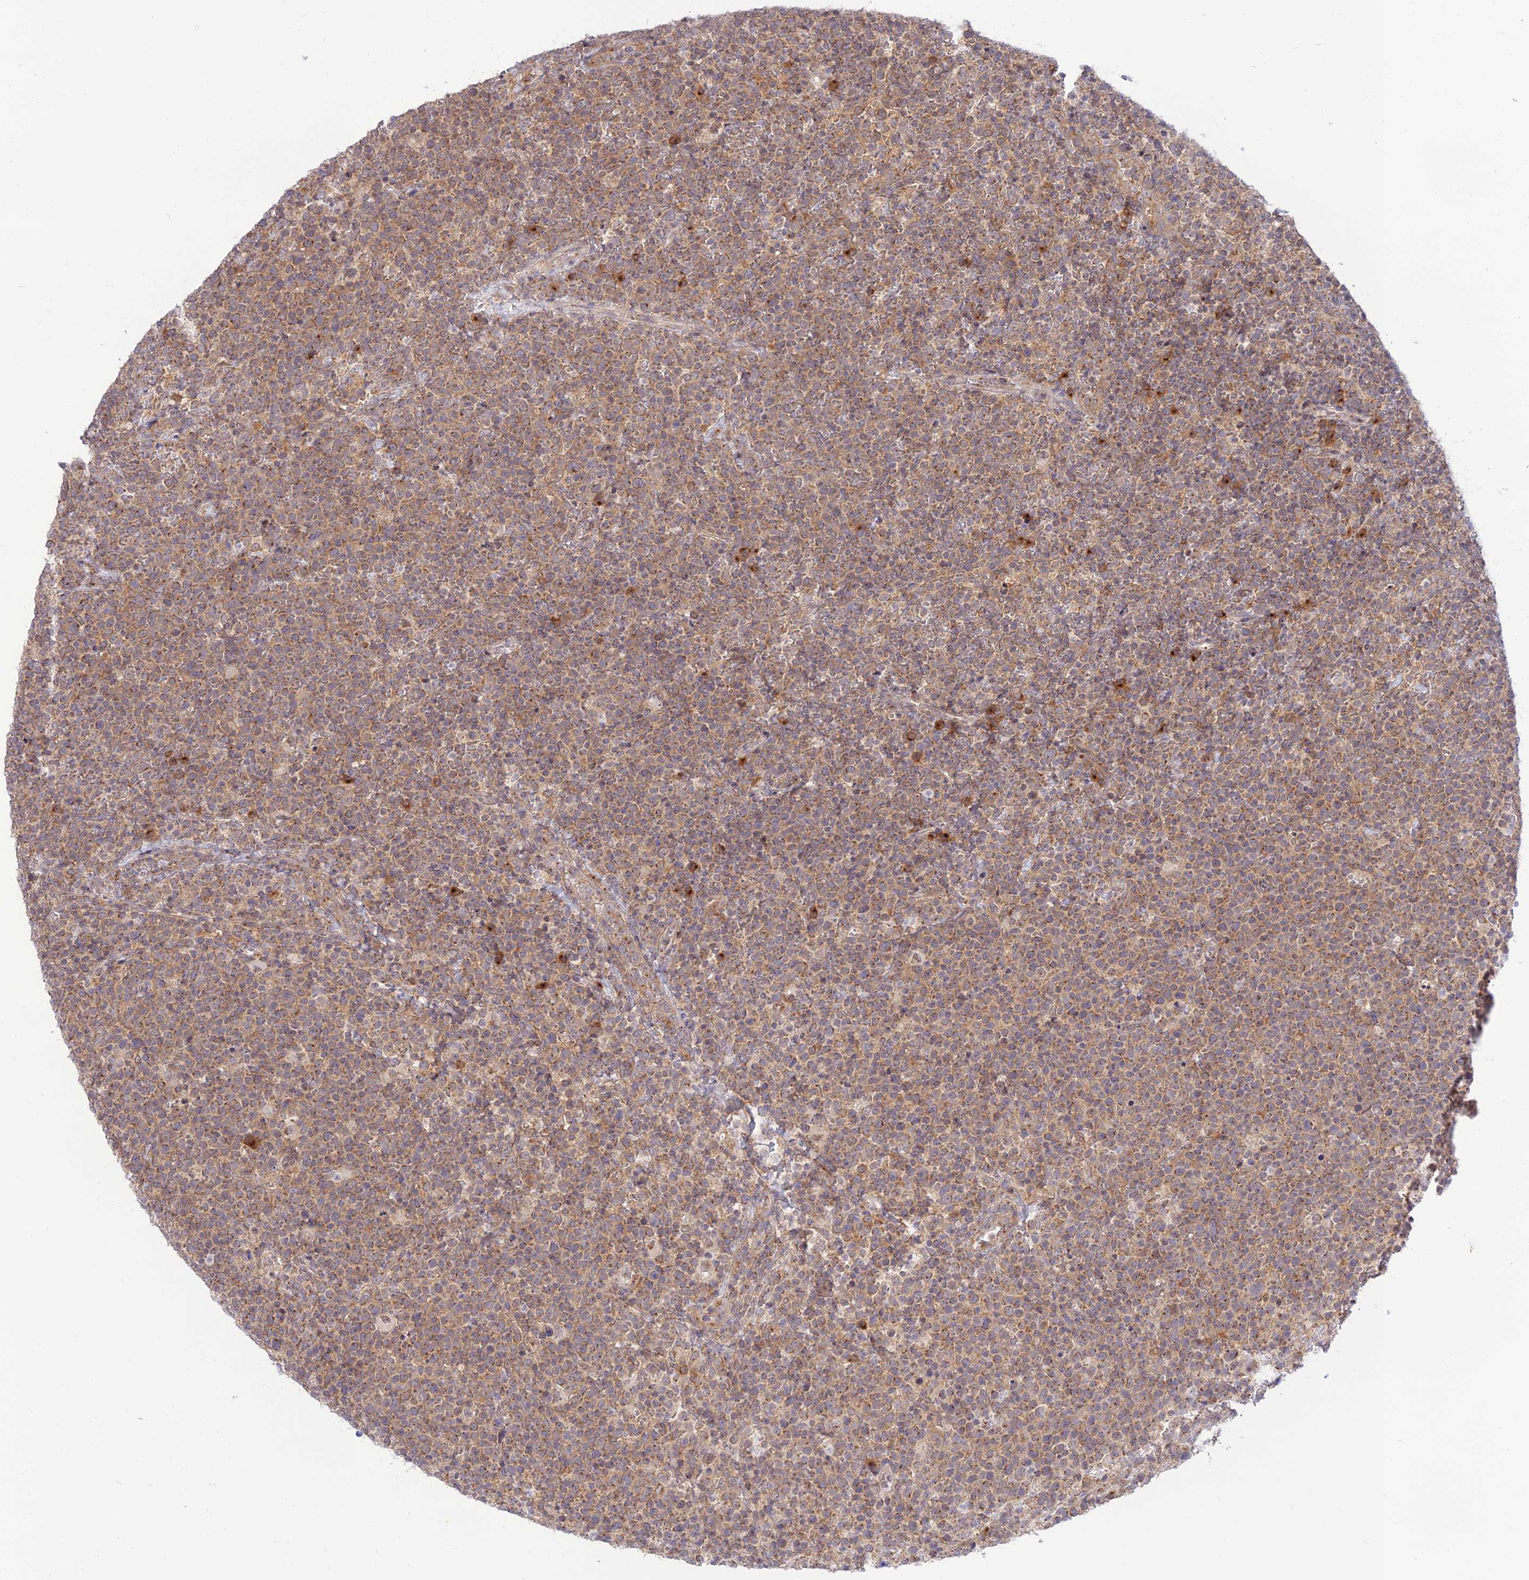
{"staining": {"intensity": "weak", "quantity": ">75%", "location": "cytoplasmic/membranous"}, "tissue": "lymphoma", "cell_type": "Tumor cells", "image_type": "cancer", "snomed": [{"axis": "morphology", "description": "Malignant lymphoma, non-Hodgkin's type, High grade"}, {"axis": "topography", "description": "Lymph node"}], "caption": "High-magnification brightfield microscopy of high-grade malignant lymphoma, non-Hodgkin's type stained with DAB (3,3'-diaminobenzidine) (brown) and counterstained with hematoxylin (blue). tumor cells exhibit weak cytoplasmic/membranous staining is seen in approximately>75% of cells.", "gene": "GOLGA3", "patient": {"sex": "male", "age": 61}}